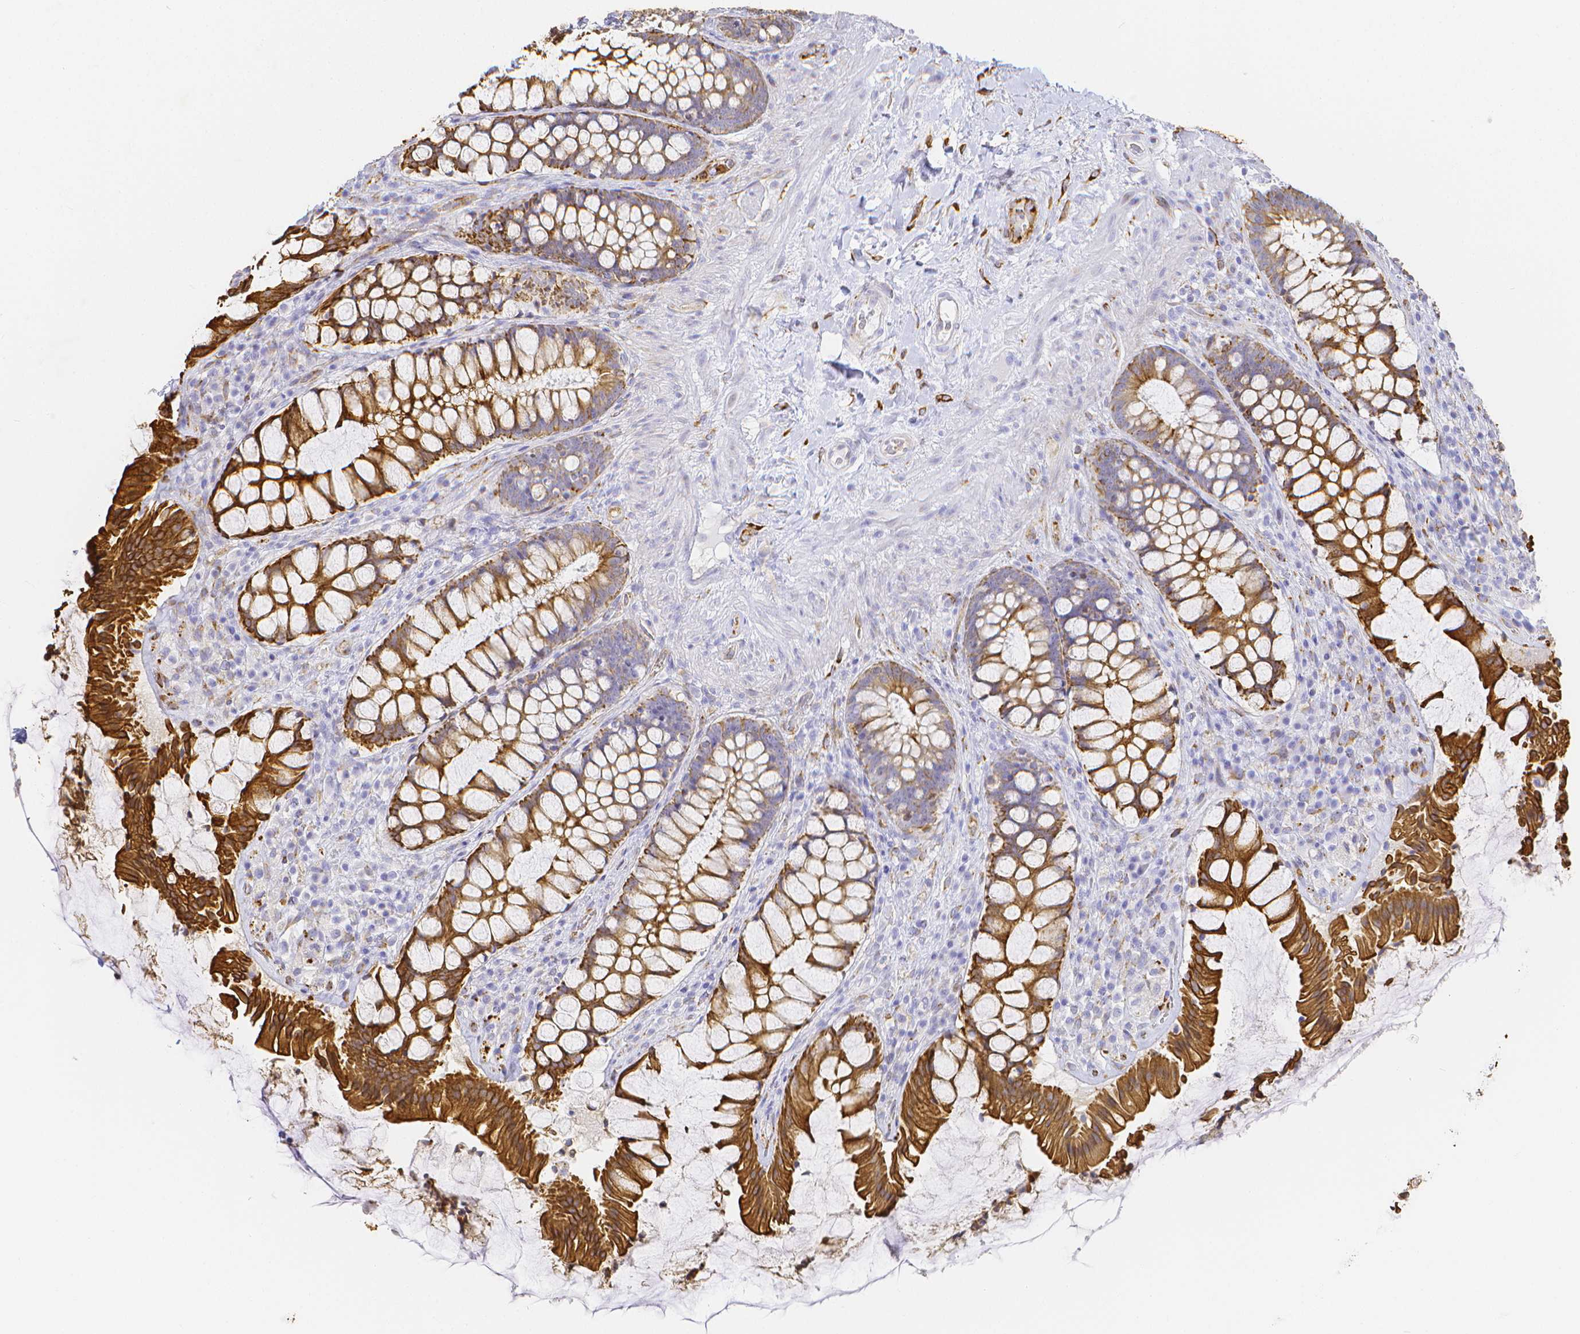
{"staining": {"intensity": "strong", "quantity": ">75%", "location": "cytoplasmic/membranous"}, "tissue": "rectum", "cell_type": "Glandular cells", "image_type": "normal", "snomed": [{"axis": "morphology", "description": "Normal tissue, NOS"}, {"axis": "topography", "description": "Rectum"}], "caption": "Immunohistochemistry staining of normal rectum, which displays high levels of strong cytoplasmic/membranous expression in approximately >75% of glandular cells indicating strong cytoplasmic/membranous protein expression. The staining was performed using DAB (3,3'-diaminobenzidine) (brown) for protein detection and nuclei were counterstained in hematoxylin (blue).", "gene": "SMURF1", "patient": {"sex": "female", "age": 58}}